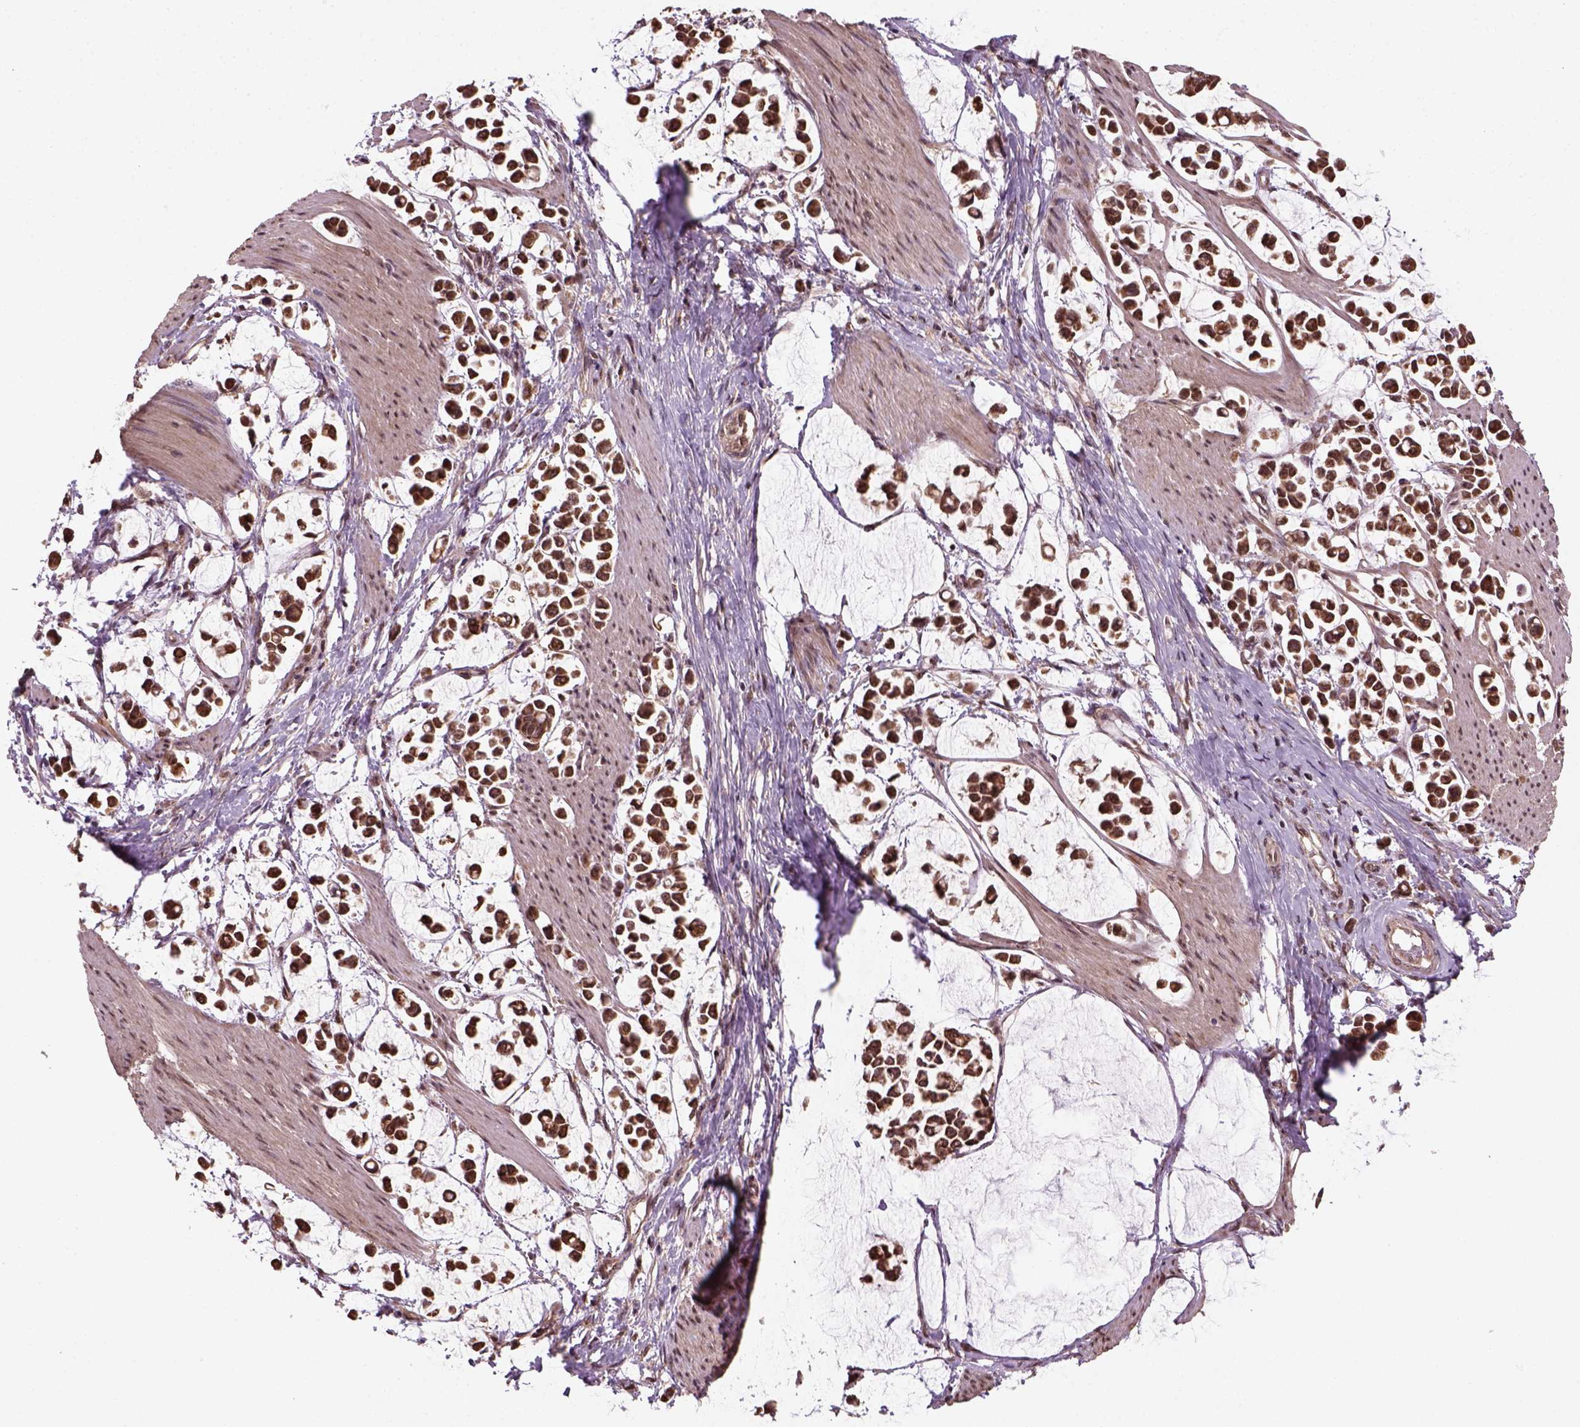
{"staining": {"intensity": "strong", "quantity": ">75%", "location": "cytoplasmic/membranous,nuclear"}, "tissue": "stomach cancer", "cell_type": "Tumor cells", "image_type": "cancer", "snomed": [{"axis": "morphology", "description": "Adenocarcinoma, NOS"}, {"axis": "topography", "description": "Stomach"}], "caption": "An image of stomach cancer stained for a protein exhibits strong cytoplasmic/membranous and nuclear brown staining in tumor cells.", "gene": "NUDT9", "patient": {"sex": "male", "age": 82}}